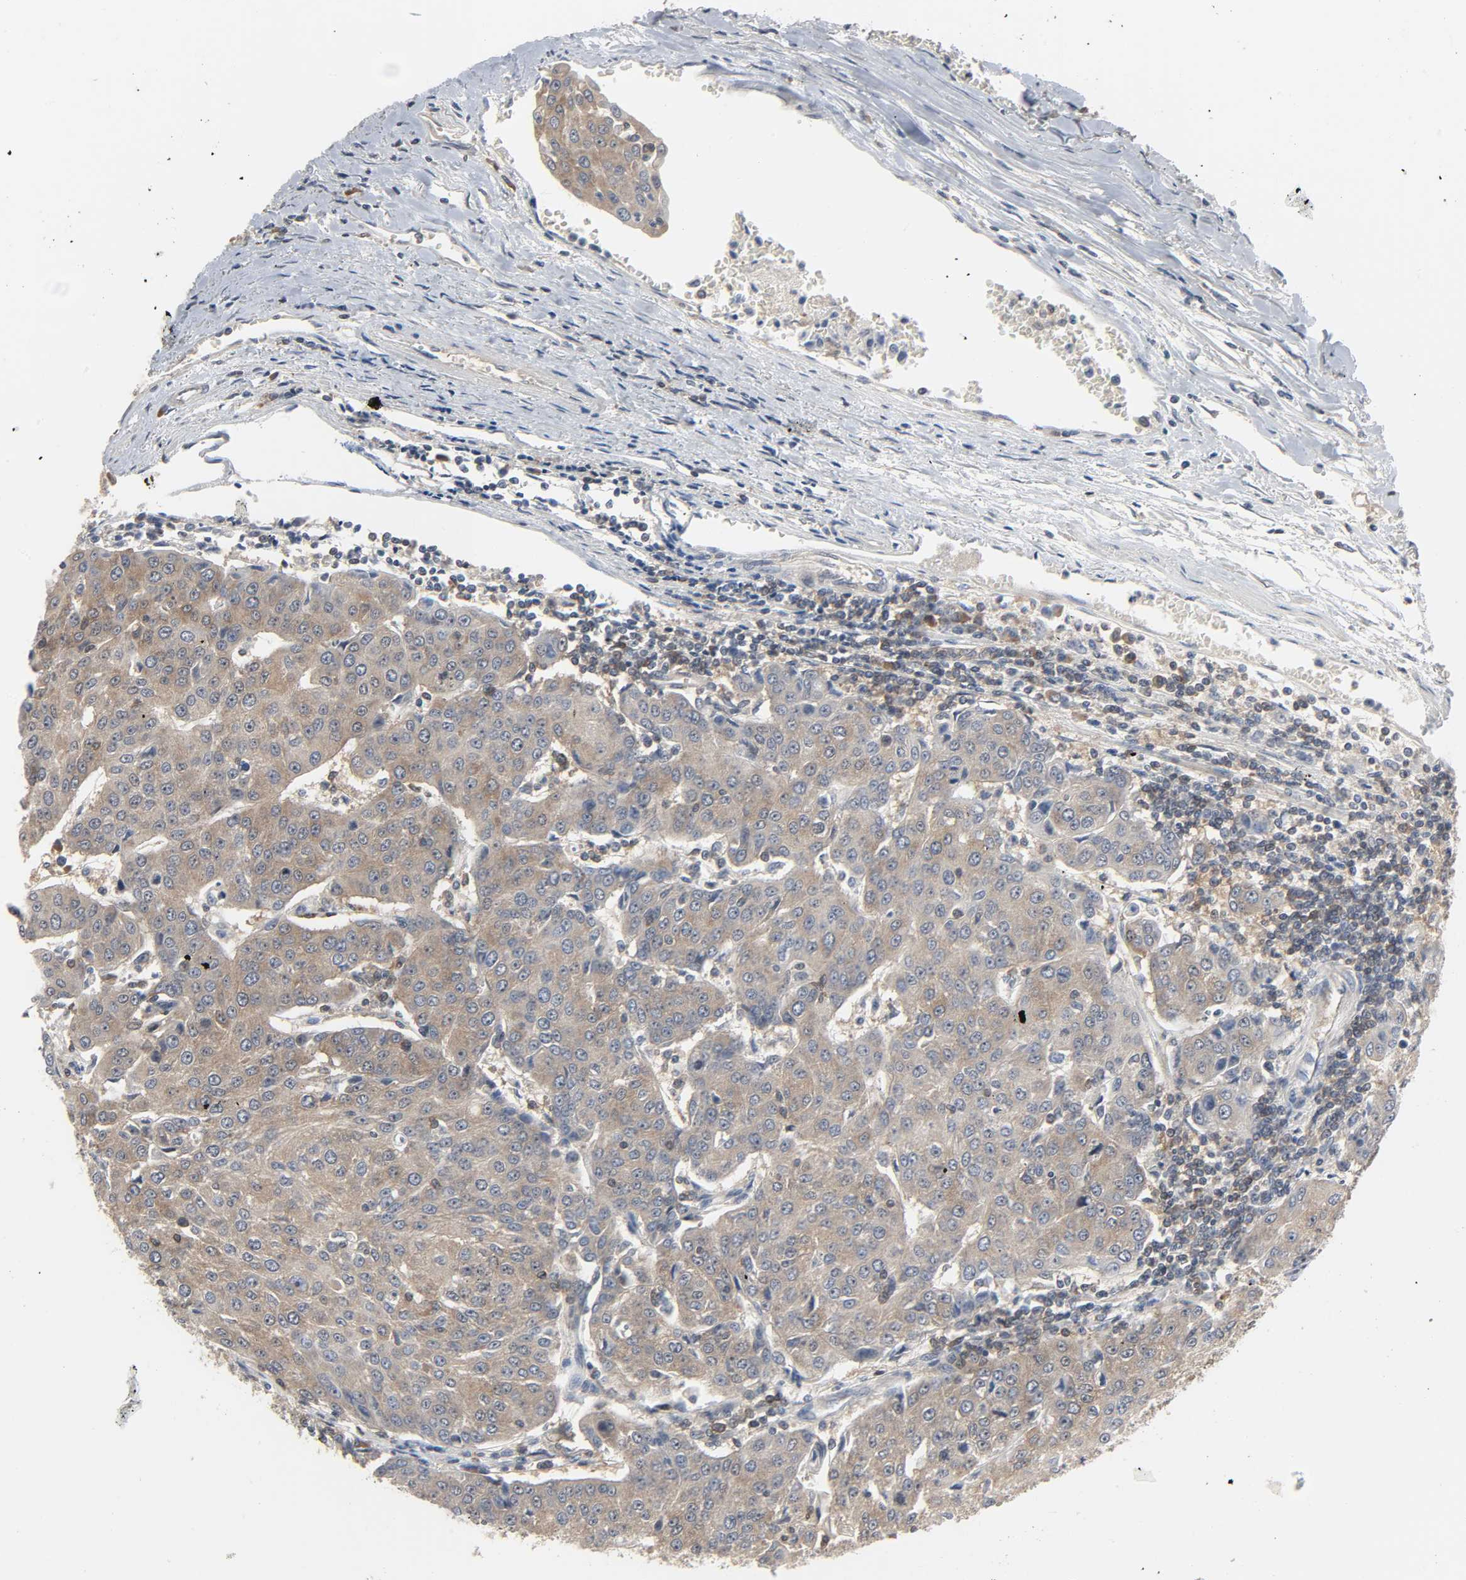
{"staining": {"intensity": "moderate", "quantity": ">75%", "location": "cytoplasmic/membranous,nuclear"}, "tissue": "urothelial cancer", "cell_type": "Tumor cells", "image_type": "cancer", "snomed": [{"axis": "morphology", "description": "Urothelial carcinoma, High grade"}, {"axis": "topography", "description": "Urinary bladder"}], "caption": "The photomicrograph reveals staining of urothelial cancer, revealing moderate cytoplasmic/membranous and nuclear protein expression (brown color) within tumor cells. The staining is performed using DAB brown chromogen to label protein expression. The nuclei are counter-stained blue using hematoxylin.", "gene": "PLEKHA2", "patient": {"sex": "female", "age": 85}}